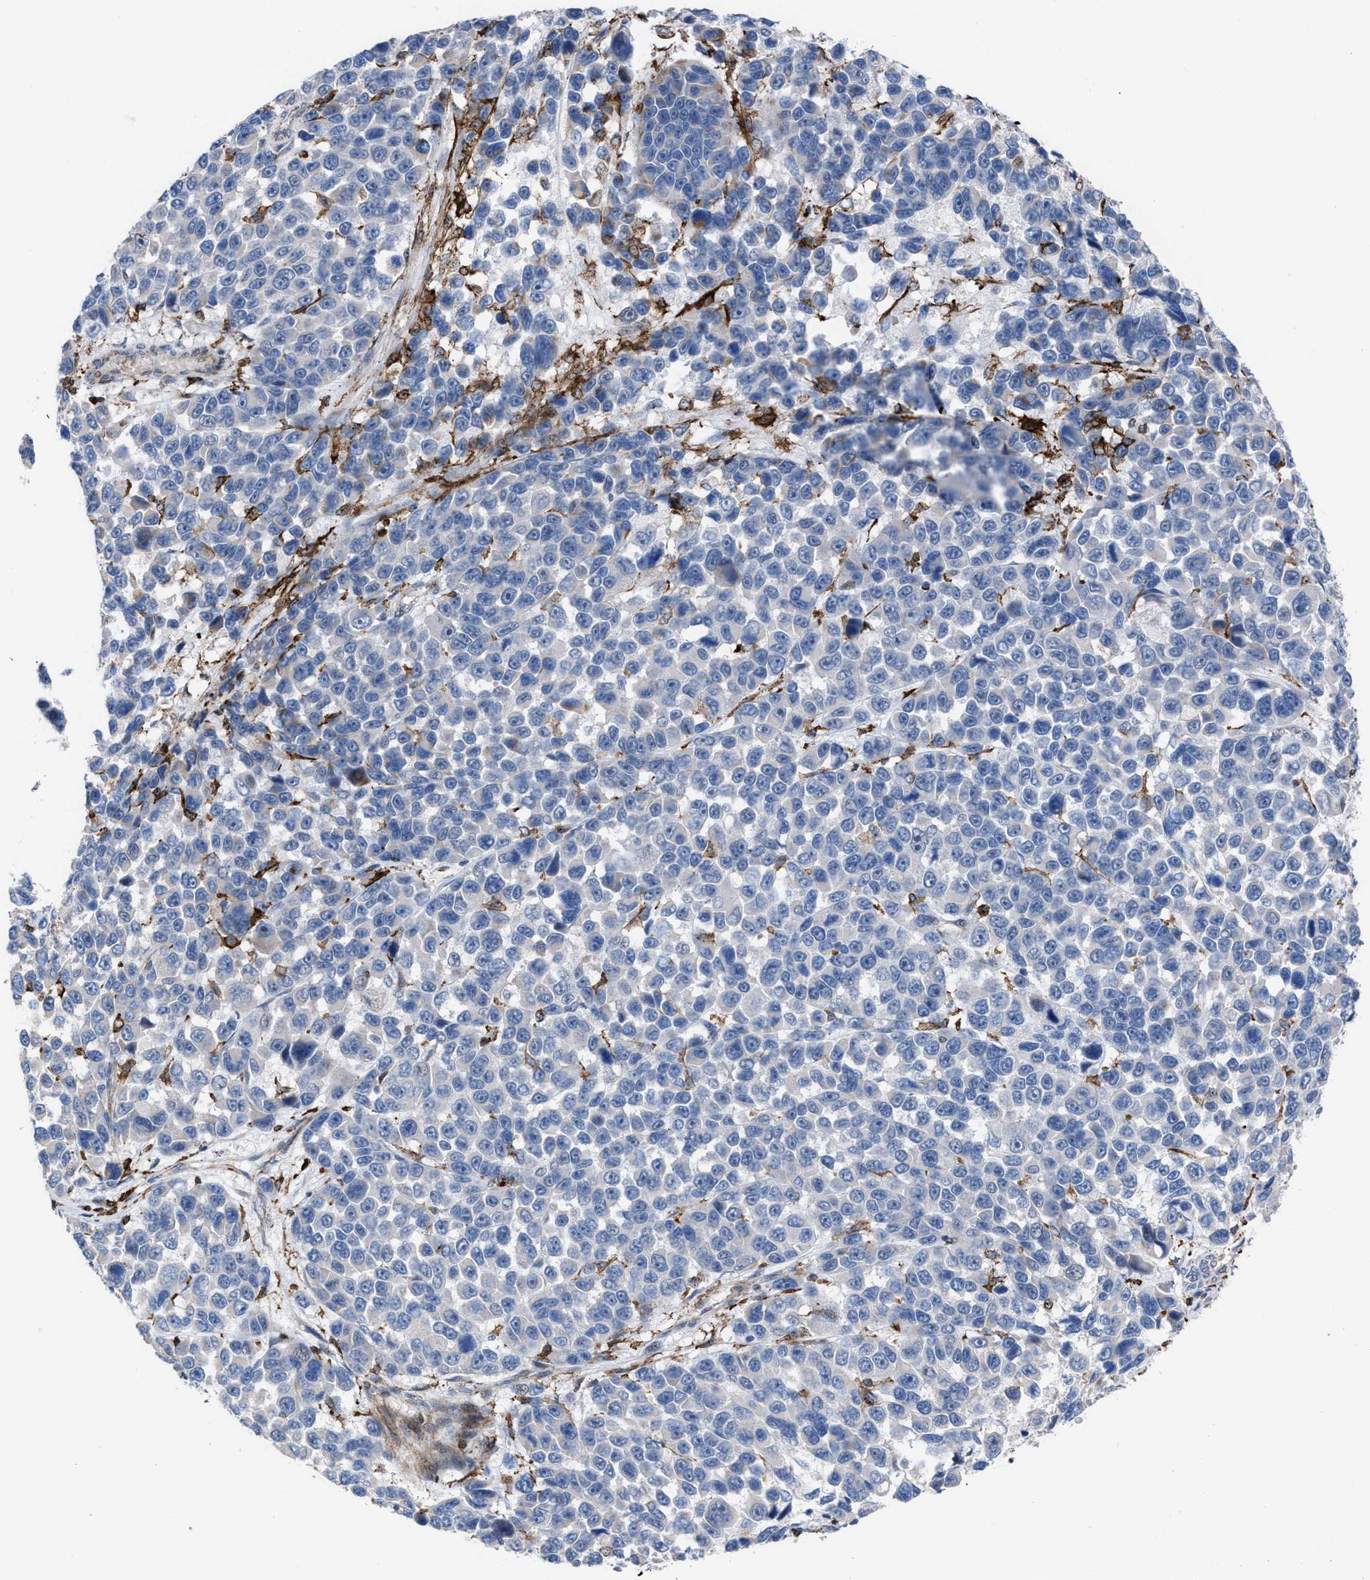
{"staining": {"intensity": "negative", "quantity": "none", "location": "none"}, "tissue": "melanoma", "cell_type": "Tumor cells", "image_type": "cancer", "snomed": [{"axis": "morphology", "description": "Malignant melanoma, NOS"}, {"axis": "topography", "description": "Skin"}], "caption": "The IHC micrograph has no significant positivity in tumor cells of melanoma tissue.", "gene": "SLC47A1", "patient": {"sex": "male", "age": 53}}